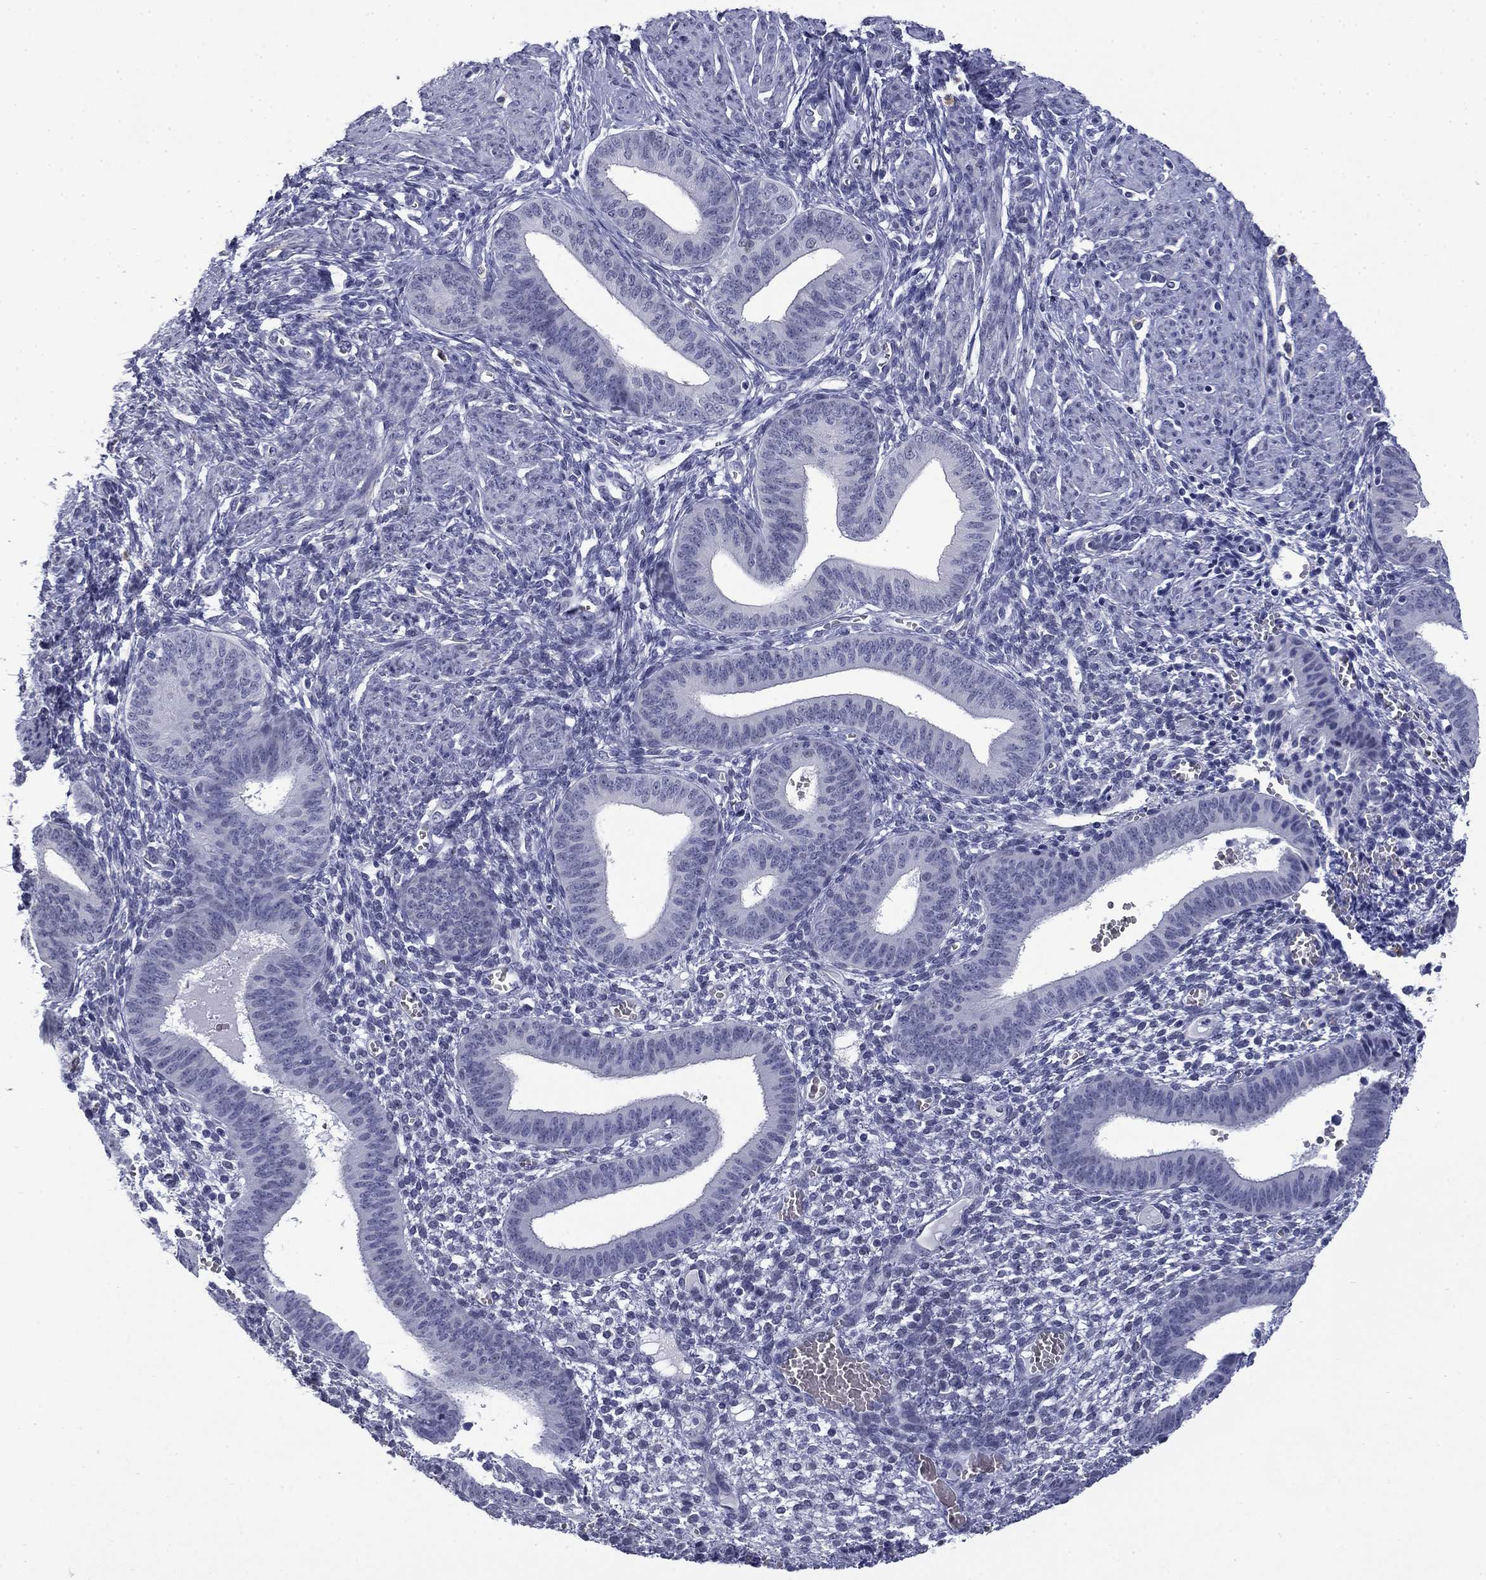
{"staining": {"intensity": "negative", "quantity": "none", "location": "none"}, "tissue": "endometrium", "cell_type": "Cells in endometrial stroma", "image_type": "normal", "snomed": [{"axis": "morphology", "description": "Normal tissue, NOS"}, {"axis": "topography", "description": "Endometrium"}], "caption": "Histopathology image shows no significant protein staining in cells in endometrial stroma of unremarkable endometrium. (Brightfield microscopy of DAB (3,3'-diaminobenzidine) immunohistochemistry at high magnification).", "gene": "BCL2L14", "patient": {"sex": "female", "age": 42}}